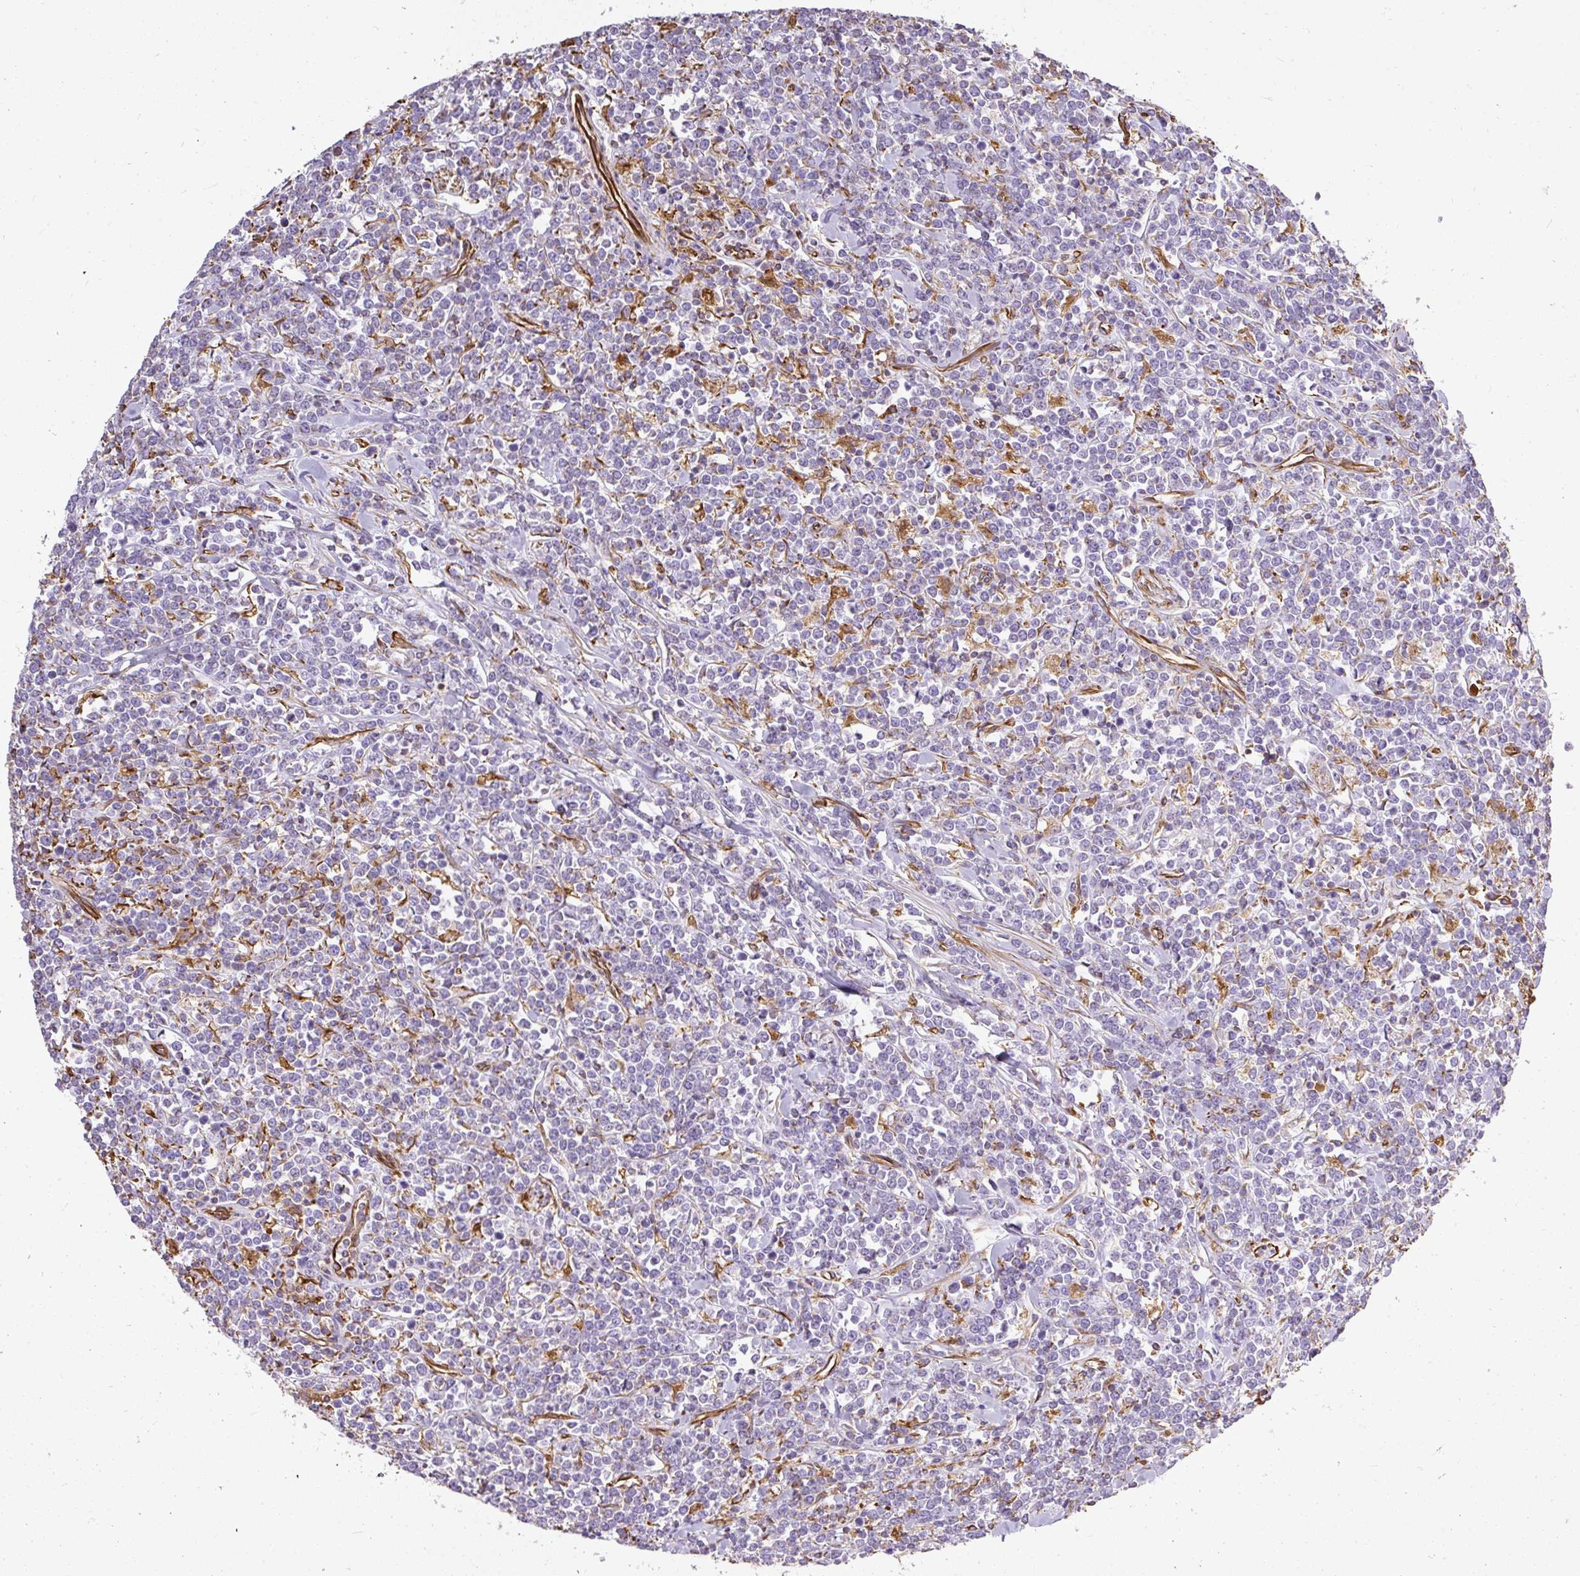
{"staining": {"intensity": "negative", "quantity": "none", "location": "none"}, "tissue": "lymphoma", "cell_type": "Tumor cells", "image_type": "cancer", "snomed": [{"axis": "morphology", "description": "Malignant lymphoma, non-Hodgkin's type, High grade"}, {"axis": "topography", "description": "Small intestine"}, {"axis": "topography", "description": "Colon"}], "caption": "This is a micrograph of immunohistochemistry (IHC) staining of high-grade malignant lymphoma, non-Hodgkin's type, which shows no staining in tumor cells.", "gene": "PLS1", "patient": {"sex": "male", "age": 8}}